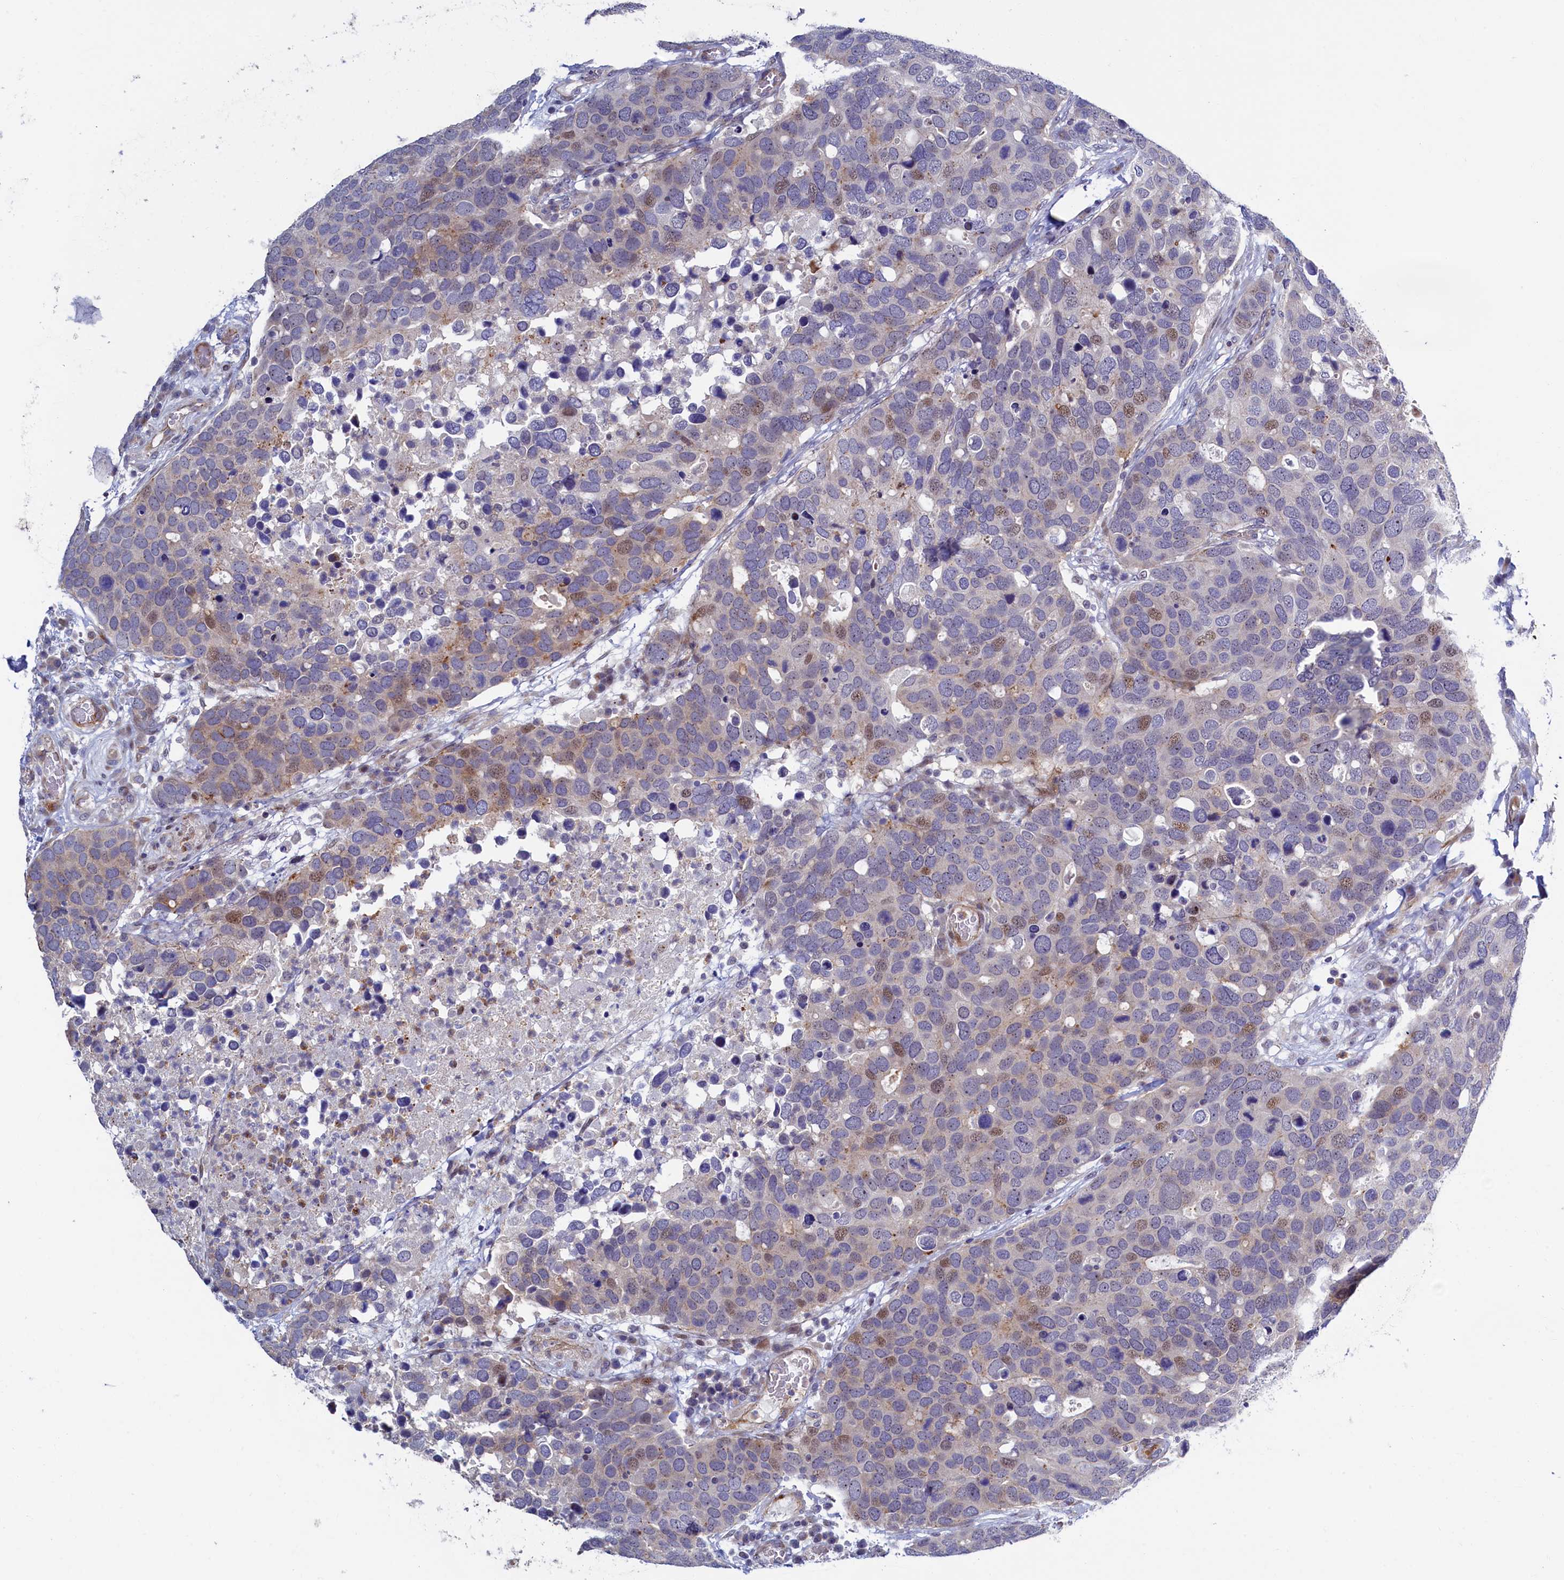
{"staining": {"intensity": "moderate", "quantity": "<25%", "location": "nuclear"}, "tissue": "breast cancer", "cell_type": "Tumor cells", "image_type": "cancer", "snomed": [{"axis": "morphology", "description": "Duct carcinoma"}, {"axis": "topography", "description": "Breast"}], "caption": "Immunohistochemistry (IHC) image of neoplastic tissue: human breast cancer stained using IHC demonstrates low levels of moderate protein expression localized specifically in the nuclear of tumor cells, appearing as a nuclear brown color.", "gene": "PIK3C3", "patient": {"sex": "female", "age": 83}}